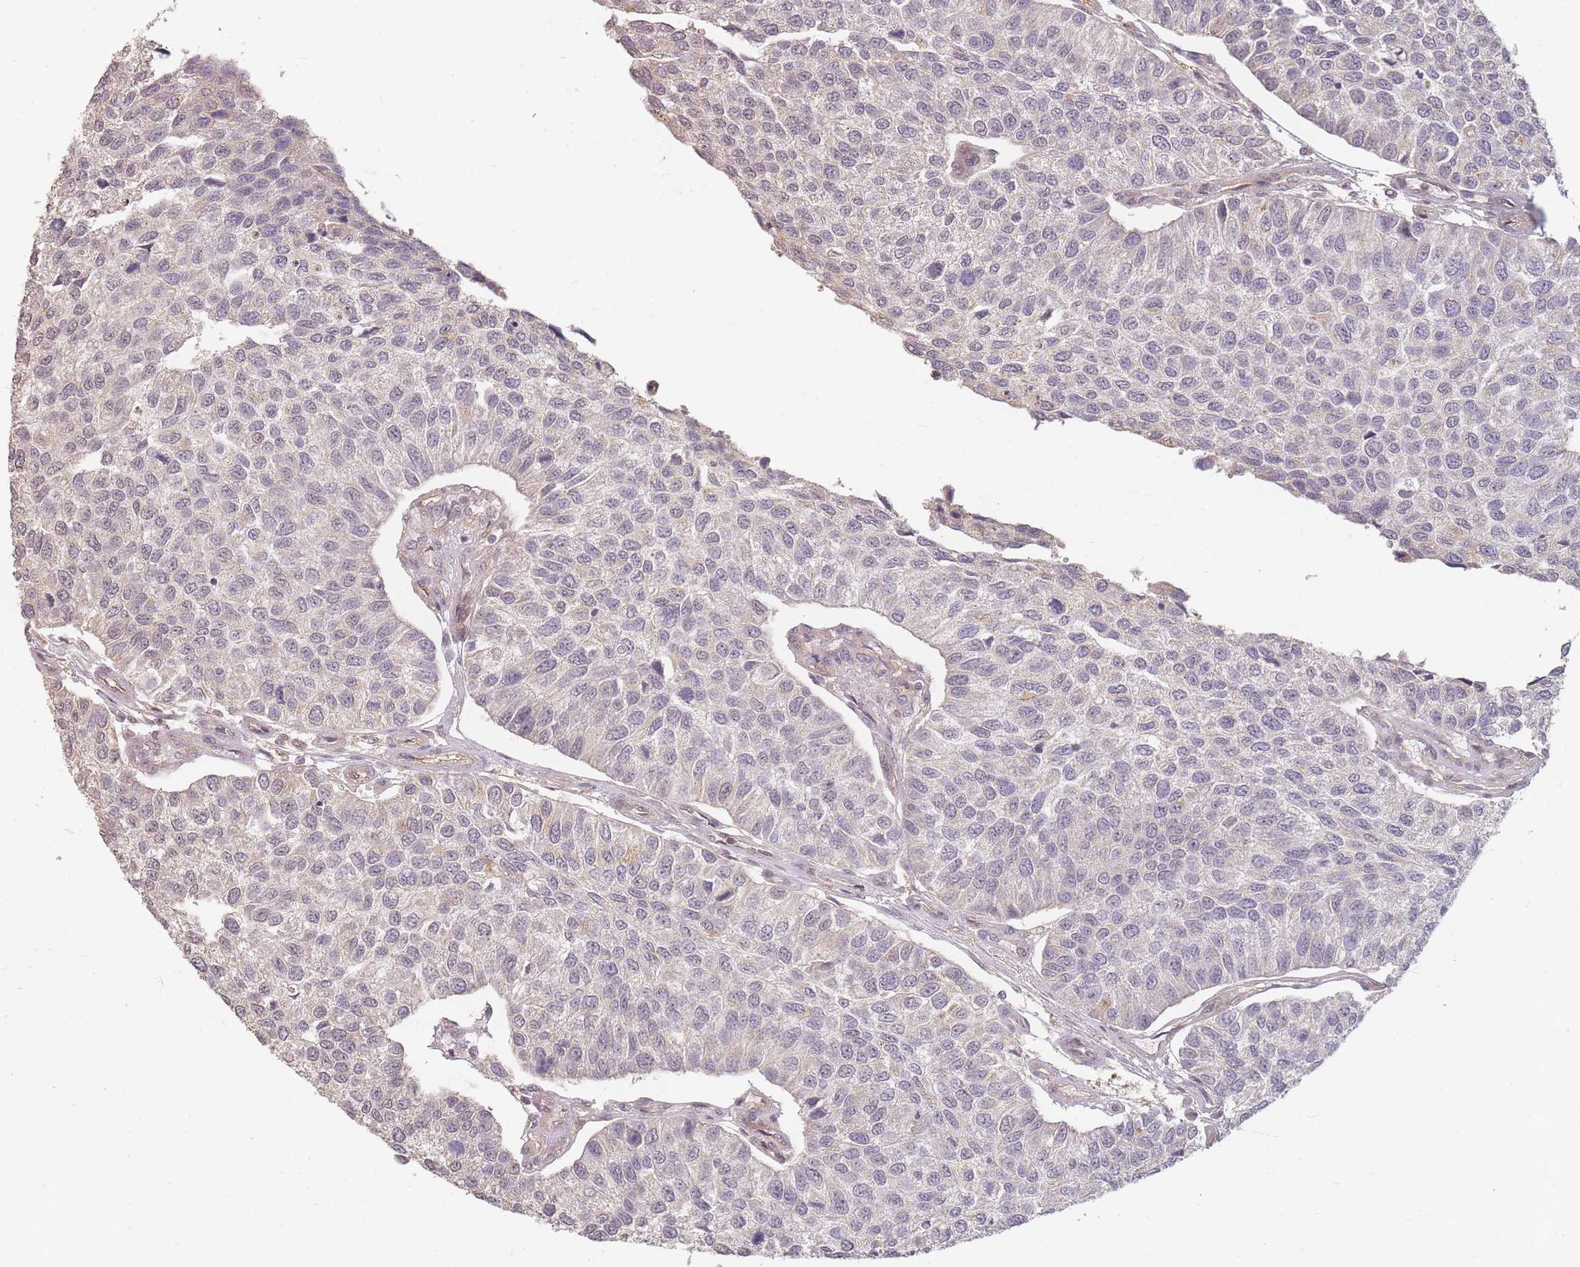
{"staining": {"intensity": "negative", "quantity": "none", "location": "none"}, "tissue": "urothelial cancer", "cell_type": "Tumor cells", "image_type": "cancer", "snomed": [{"axis": "morphology", "description": "Urothelial carcinoma, NOS"}, {"axis": "topography", "description": "Urinary bladder"}], "caption": "High power microscopy histopathology image of an immunohistochemistry micrograph of transitional cell carcinoma, revealing no significant staining in tumor cells.", "gene": "RFTN1", "patient": {"sex": "male", "age": 55}}